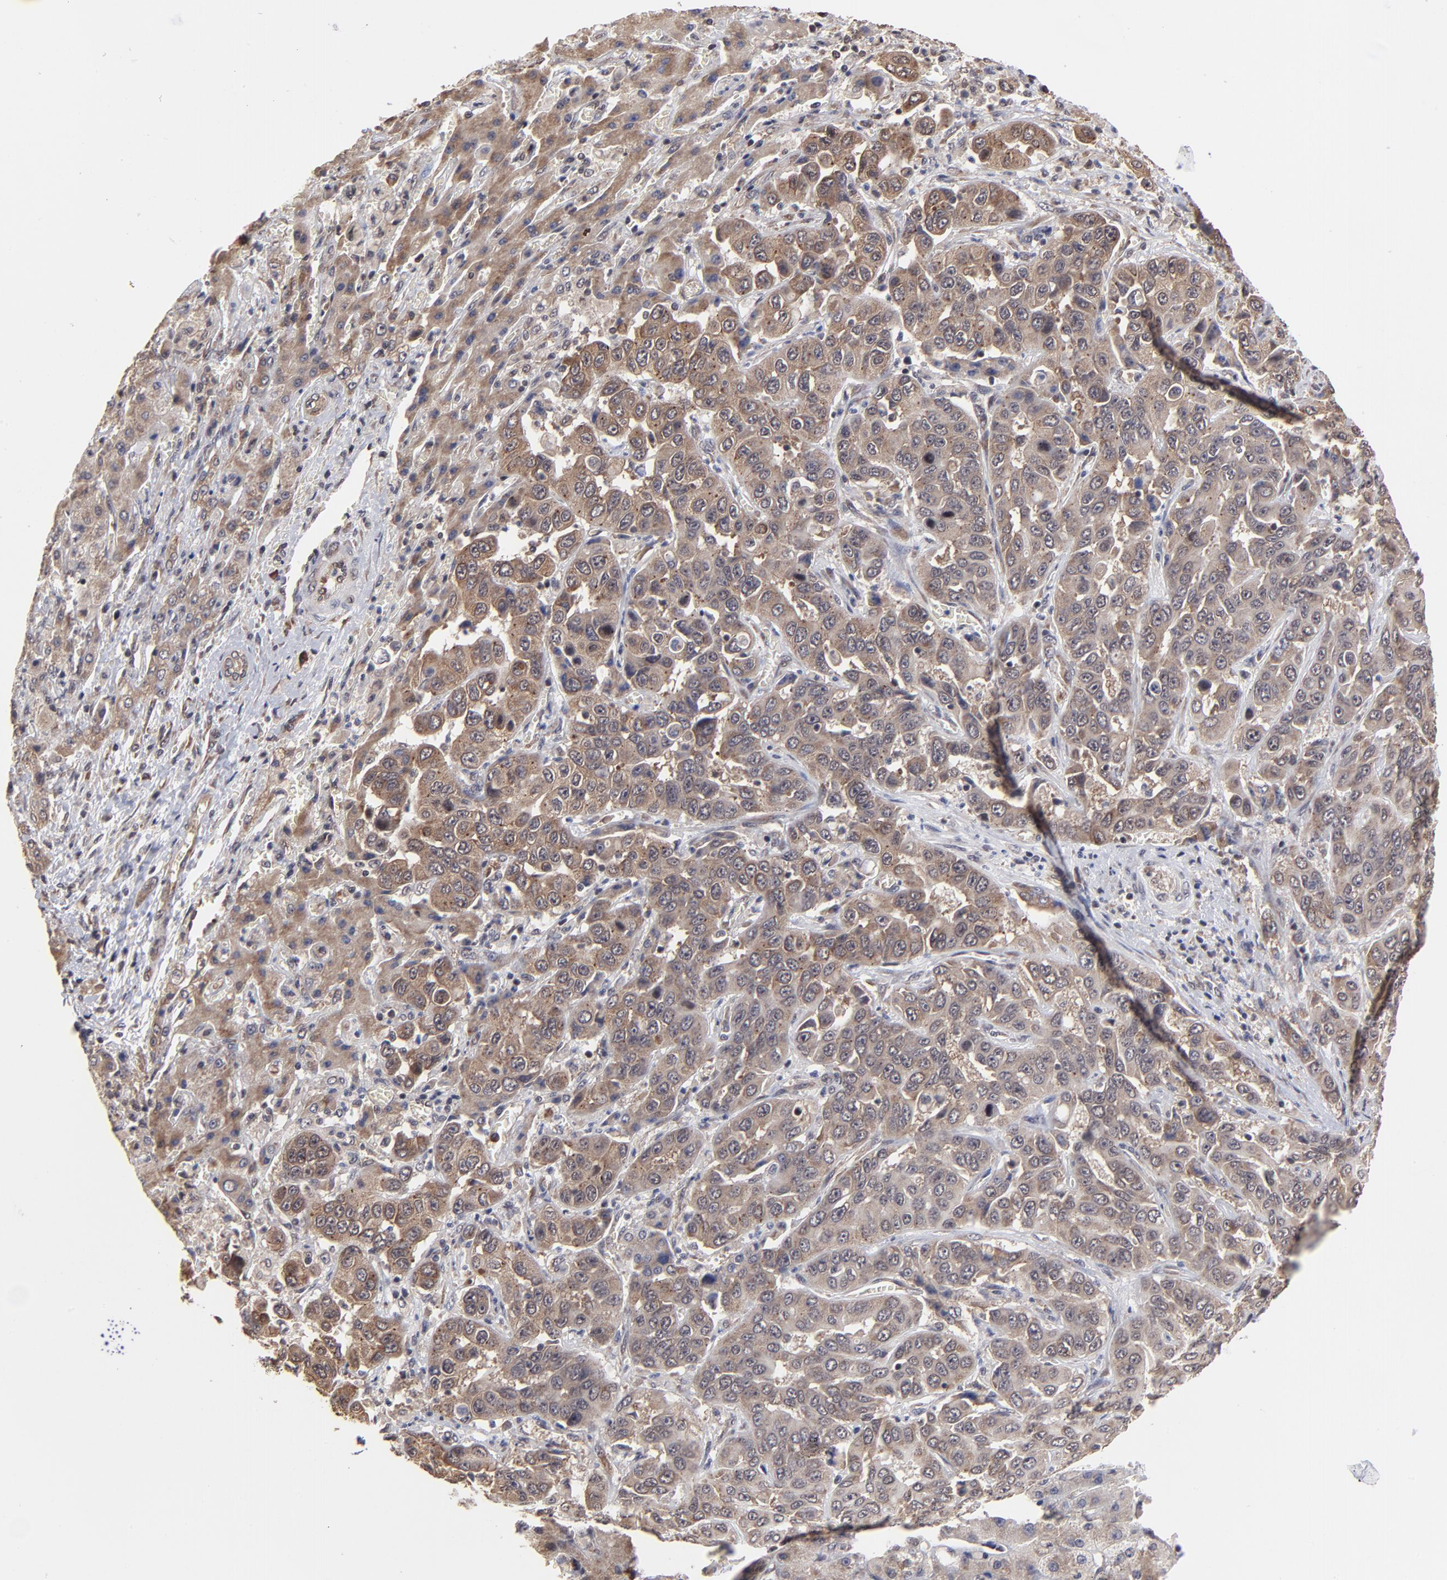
{"staining": {"intensity": "weak", "quantity": ">75%", "location": "cytoplasmic/membranous"}, "tissue": "liver cancer", "cell_type": "Tumor cells", "image_type": "cancer", "snomed": [{"axis": "morphology", "description": "Cholangiocarcinoma"}, {"axis": "topography", "description": "Liver"}], "caption": "Liver cholangiocarcinoma tissue reveals weak cytoplasmic/membranous positivity in approximately >75% of tumor cells, visualized by immunohistochemistry. (DAB (3,3'-diaminobenzidine) IHC, brown staining for protein, blue staining for nuclei).", "gene": "BRPF1", "patient": {"sex": "female", "age": 52}}